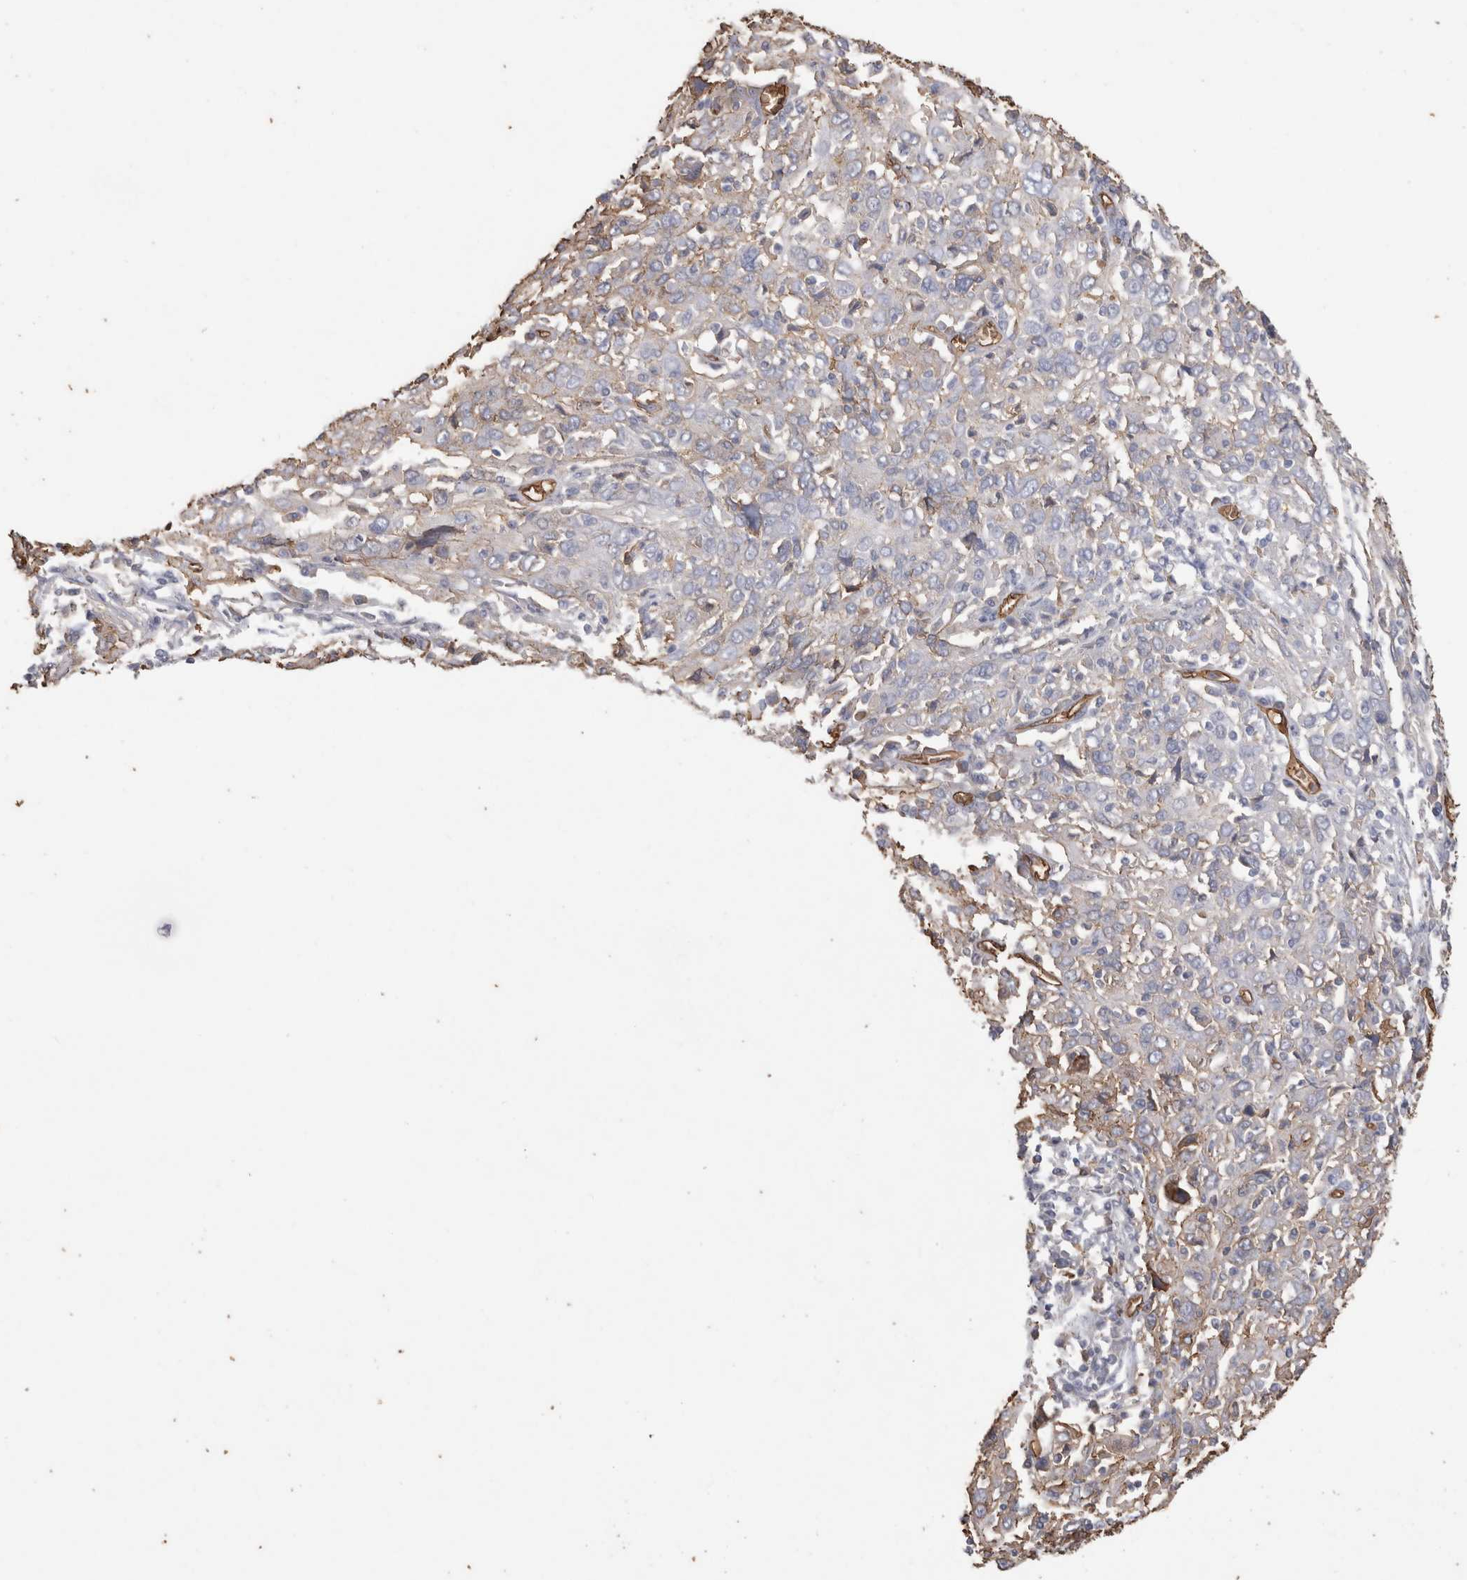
{"staining": {"intensity": "weak", "quantity": "<25%", "location": "cytoplasmic/membranous"}, "tissue": "cervical cancer", "cell_type": "Tumor cells", "image_type": "cancer", "snomed": [{"axis": "morphology", "description": "Squamous cell carcinoma, NOS"}, {"axis": "topography", "description": "Cervix"}], "caption": "There is no significant expression in tumor cells of squamous cell carcinoma (cervical). (DAB (3,3'-diaminobenzidine) IHC with hematoxylin counter stain).", "gene": "IL17RC", "patient": {"sex": "female", "age": 46}}